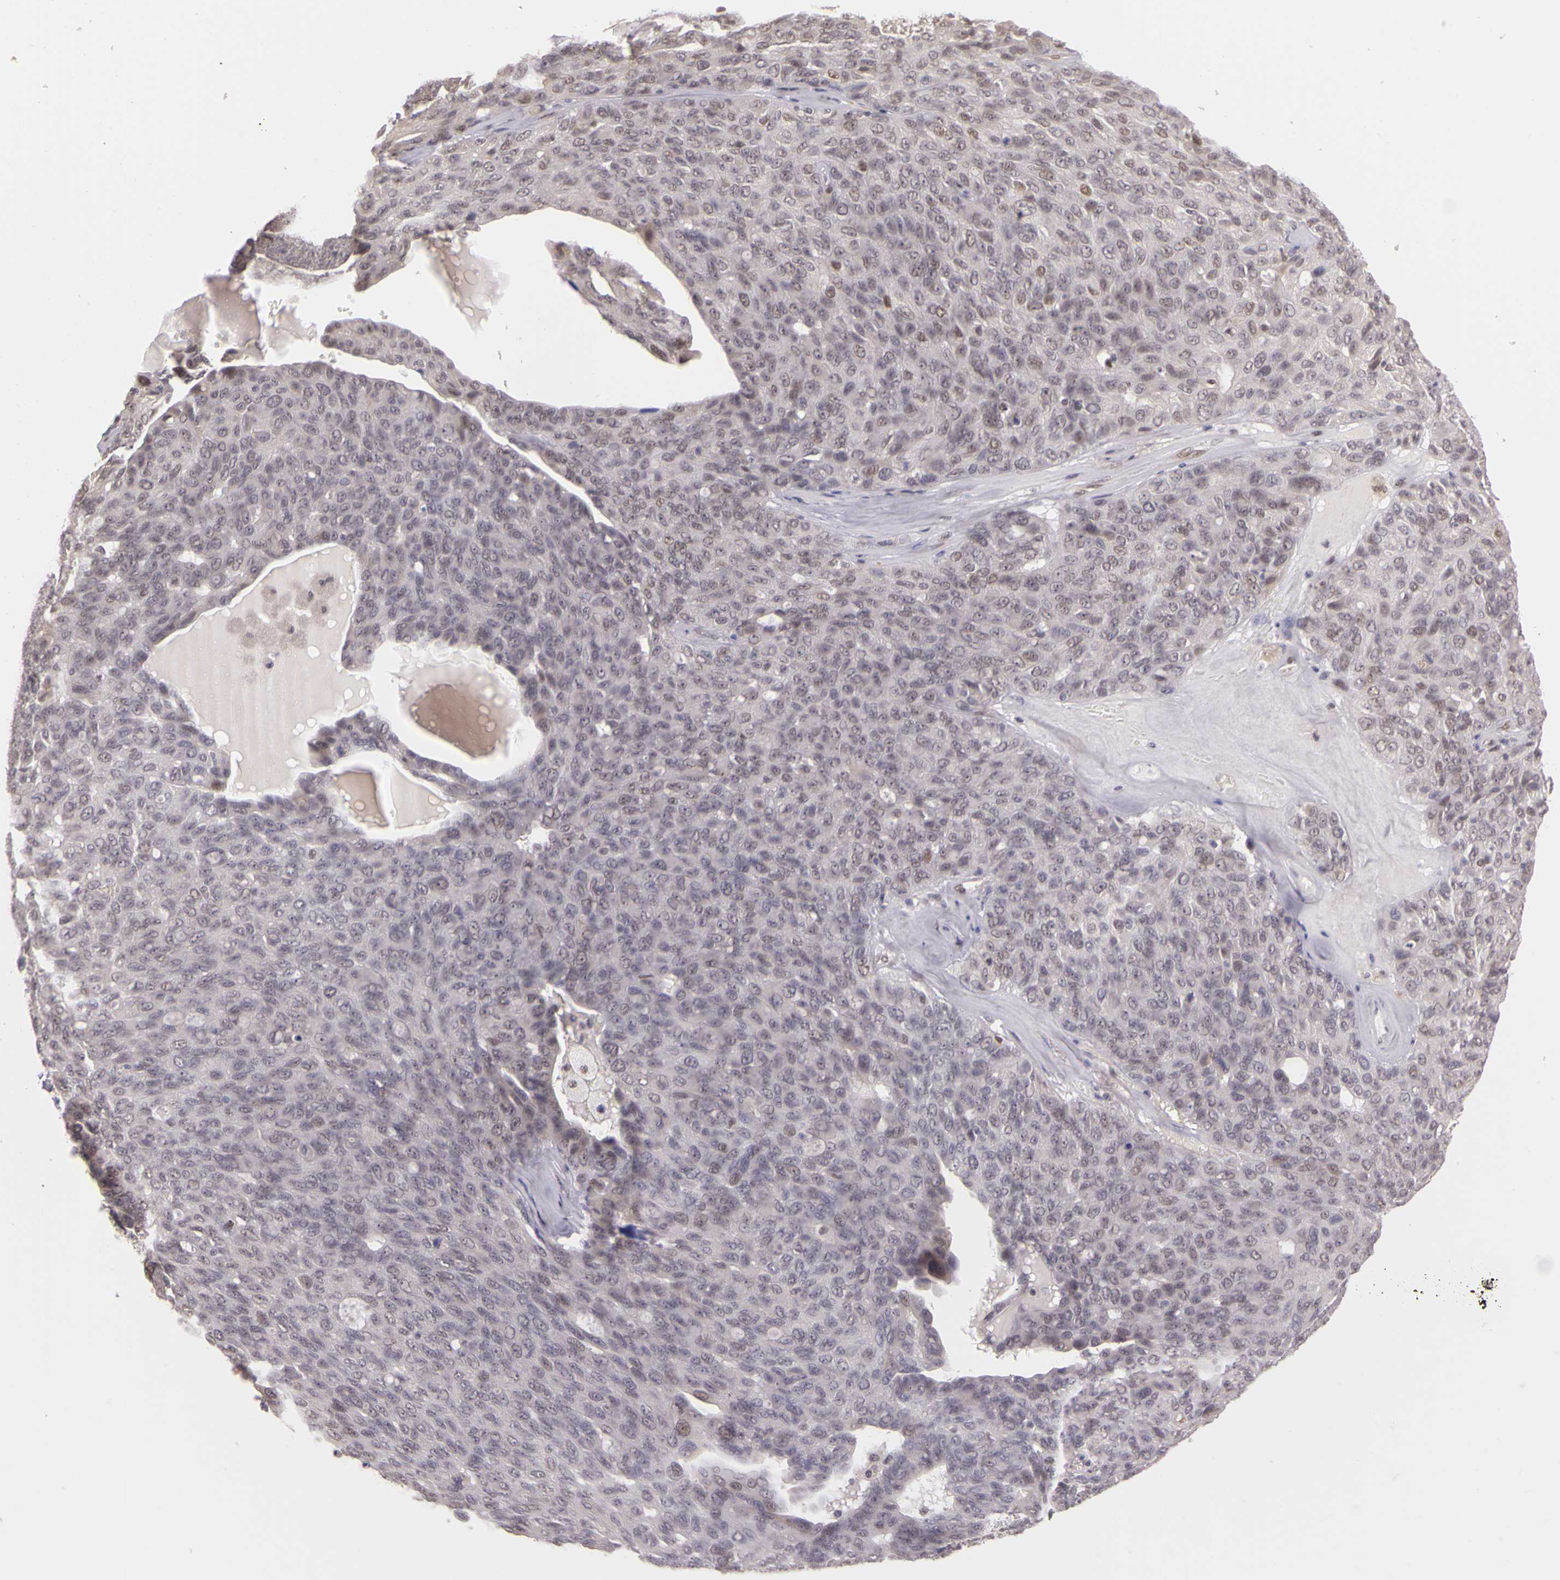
{"staining": {"intensity": "weak", "quantity": "<25%", "location": "nuclear"}, "tissue": "ovarian cancer", "cell_type": "Tumor cells", "image_type": "cancer", "snomed": [{"axis": "morphology", "description": "Carcinoma, endometroid"}, {"axis": "topography", "description": "Ovary"}], "caption": "Endometroid carcinoma (ovarian) was stained to show a protein in brown. There is no significant expression in tumor cells.", "gene": "WDR13", "patient": {"sex": "female", "age": 60}}